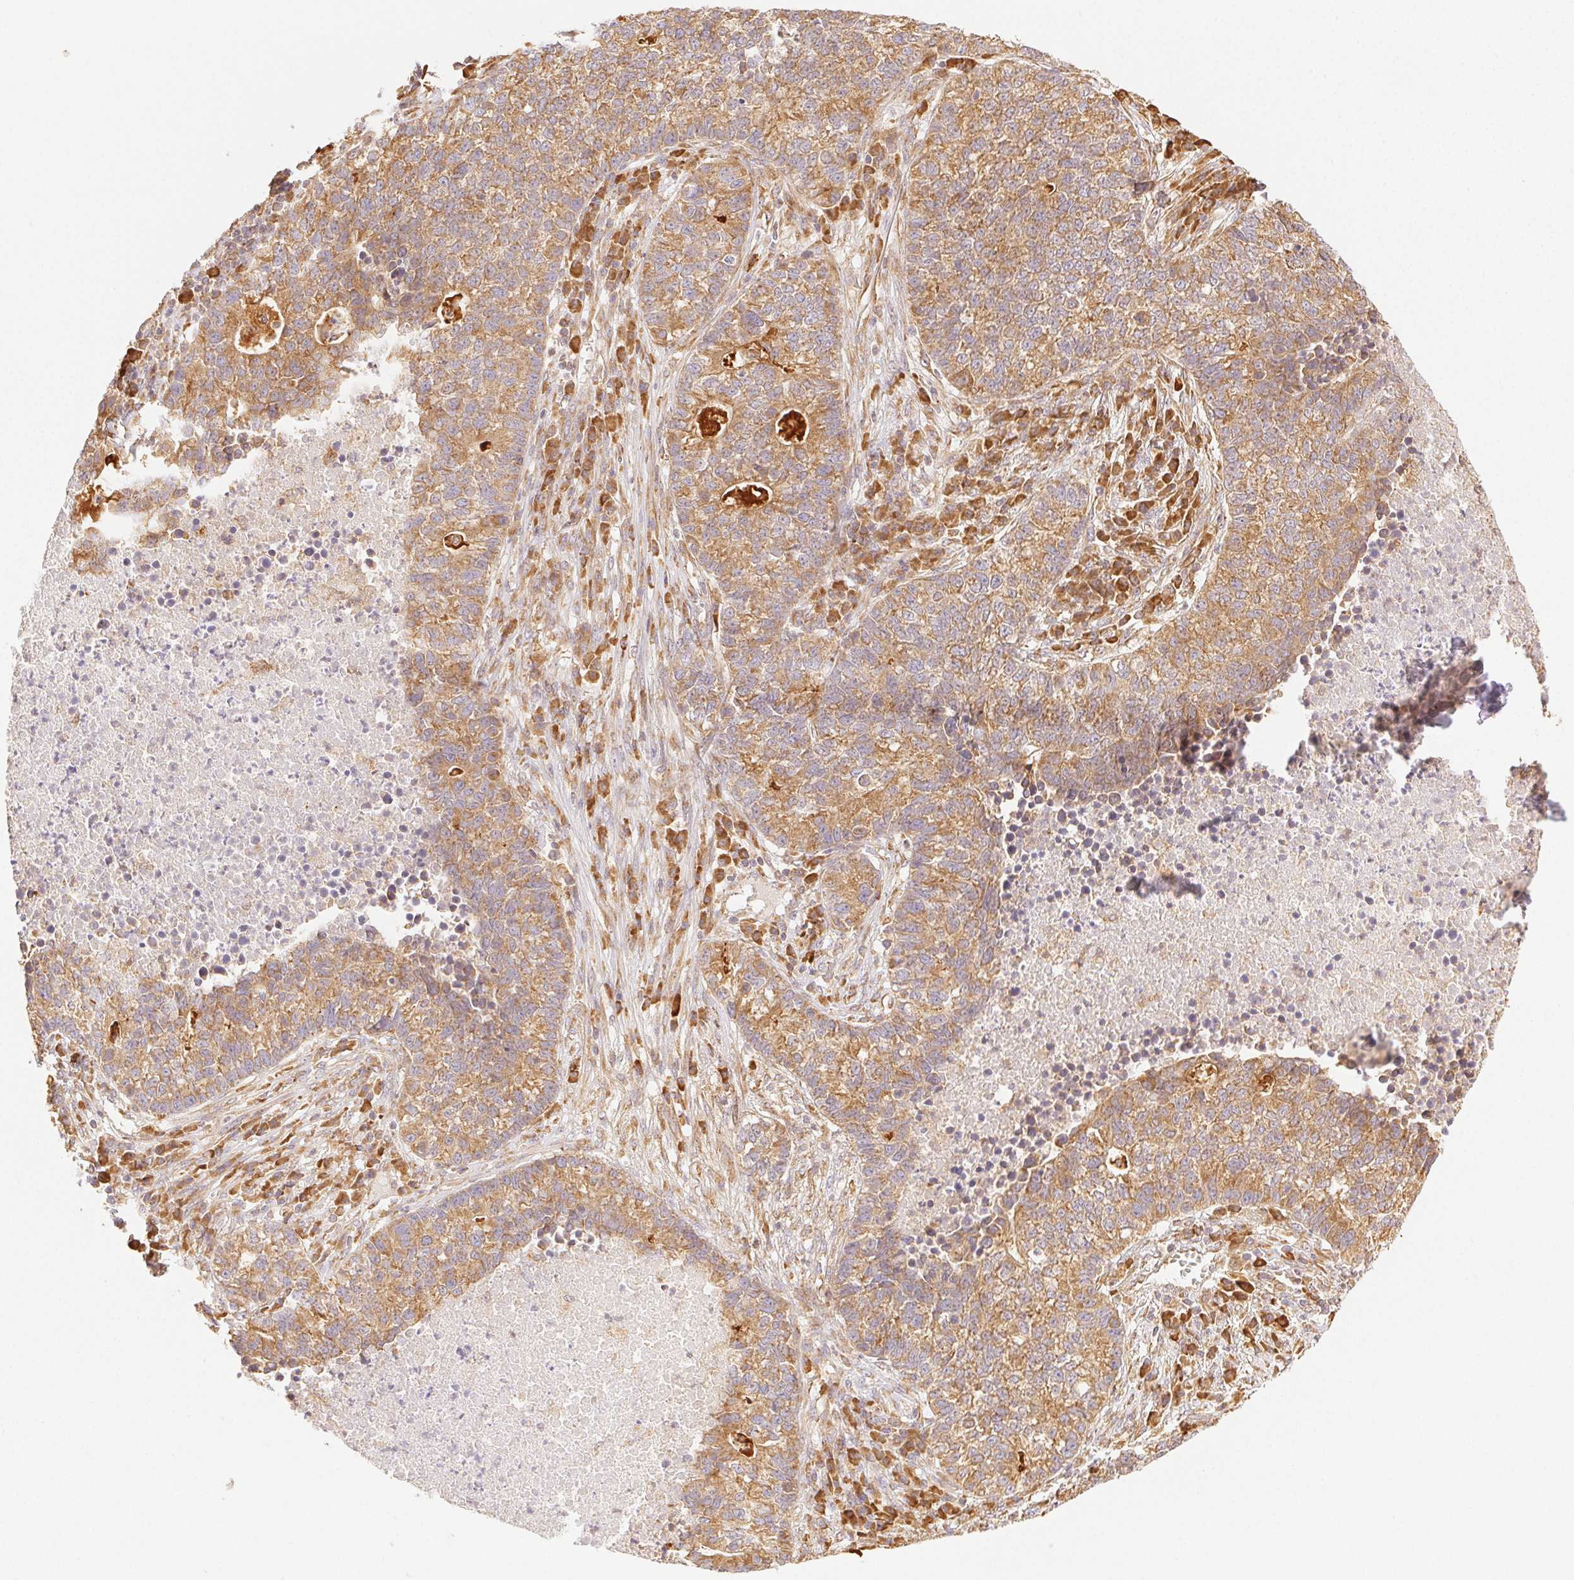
{"staining": {"intensity": "moderate", "quantity": ">75%", "location": "cytoplasmic/membranous"}, "tissue": "lung cancer", "cell_type": "Tumor cells", "image_type": "cancer", "snomed": [{"axis": "morphology", "description": "Adenocarcinoma, NOS"}, {"axis": "topography", "description": "Lung"}], "caption": "This is an image of immunohistochemistry staining of adenocarcinoma (lung), which shows moderate positivity in the cytoplasmic/membranous of tumor cells.", "gene": "ENTREP1", "patient": {"sex": "male", "age": 57}}